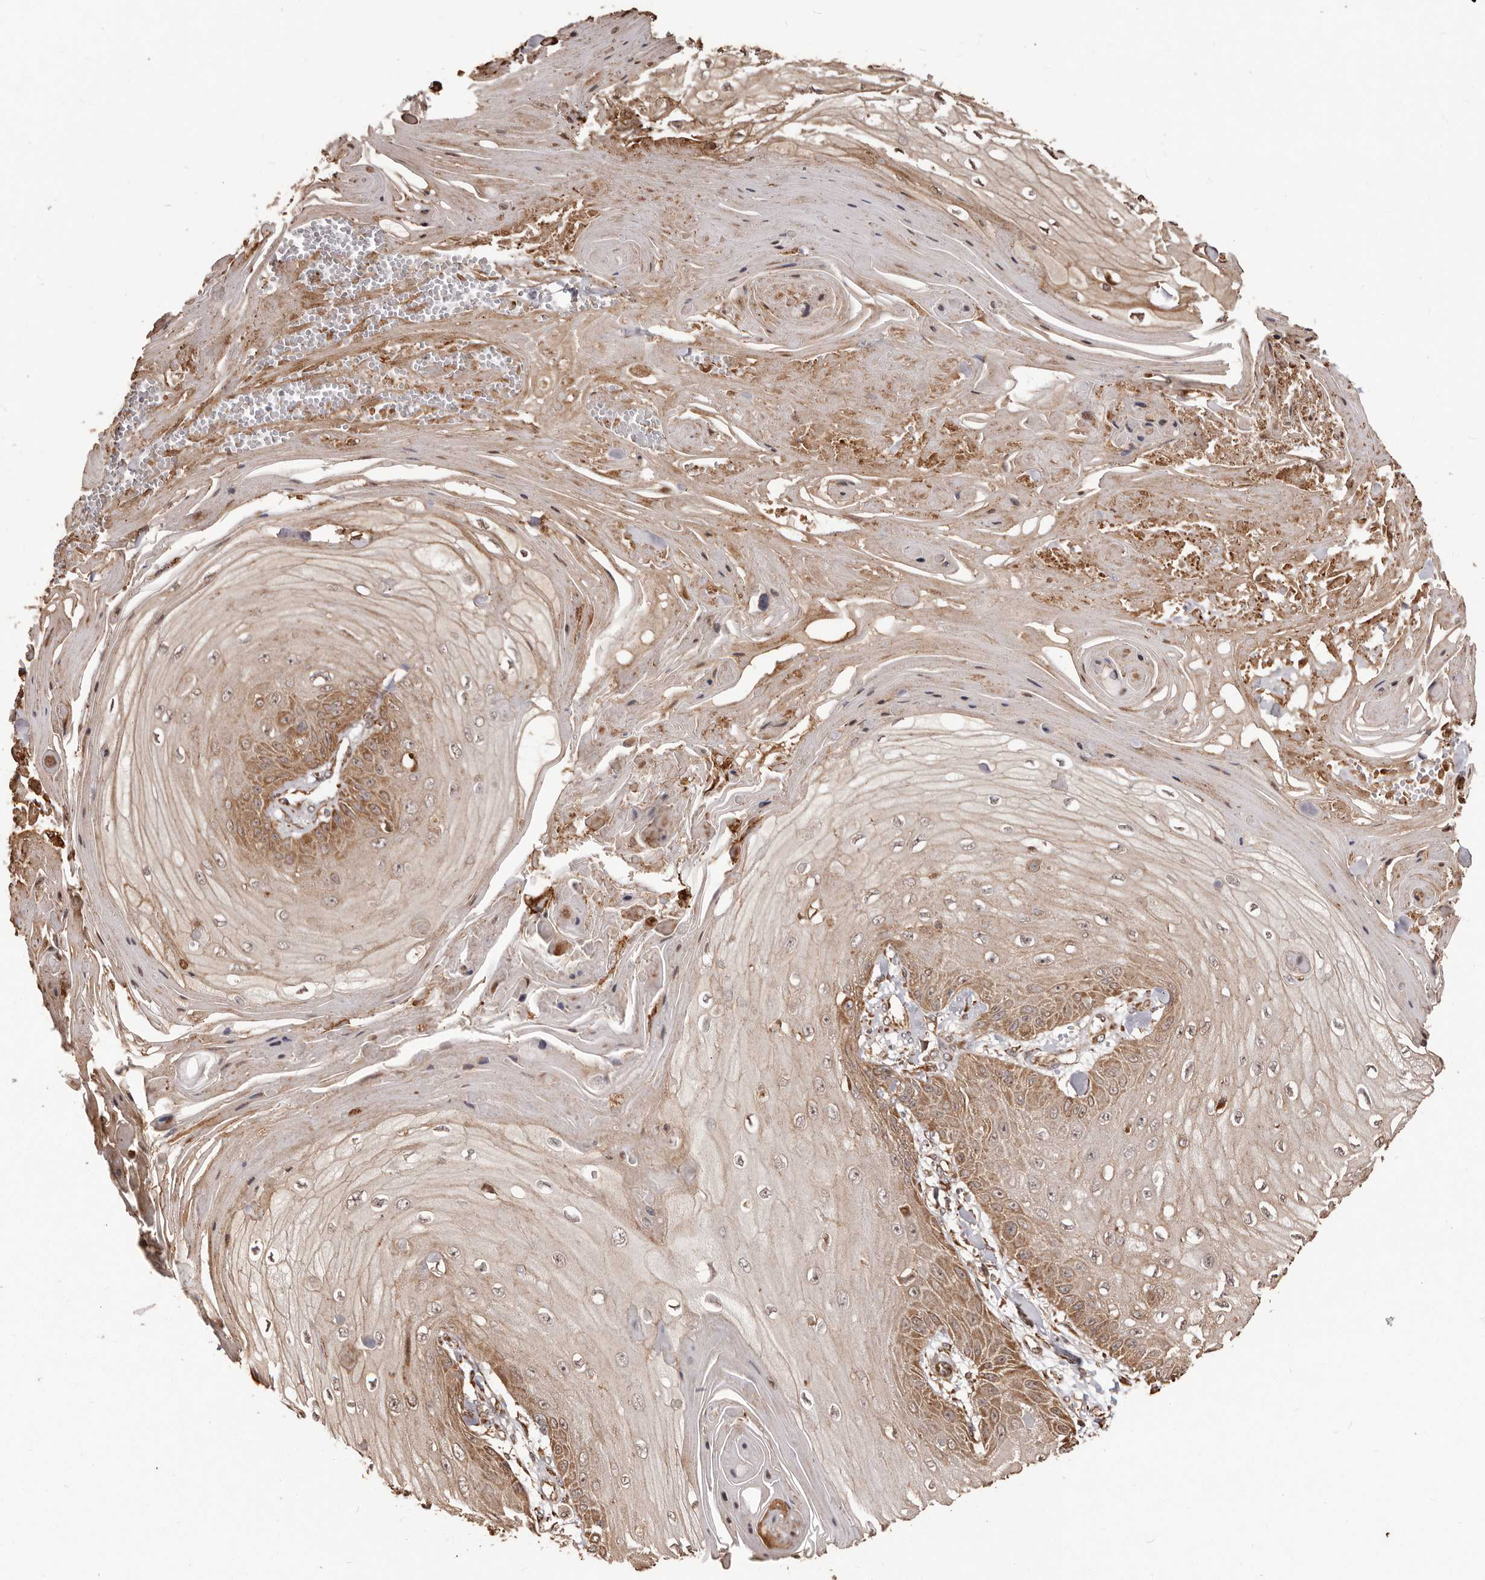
{"staining": {"intensity": "moderate", "quantity": "25%-75%", "location": "cytoplasmic/membranous"}, "tissue": "skin cancer", "cell_type": "Tumor cells", "image_type": "cancer", "snomed": [{"axis": "morphology", "description": "Squamous cell carcinoma, NOS"}, {"axis": "topography", "description": "Skin"}], "caption": "Immunohistochemistry (DAB) staining of human squamous cell carcinoma (skin) reveals moderate cytoplasmic/membranous protein positivity in approximately 25%-75% of tumor cells. Nuclei are stained in blue.", "gene": "MTO1", "patient": {"sex": "male", "age": 74}}